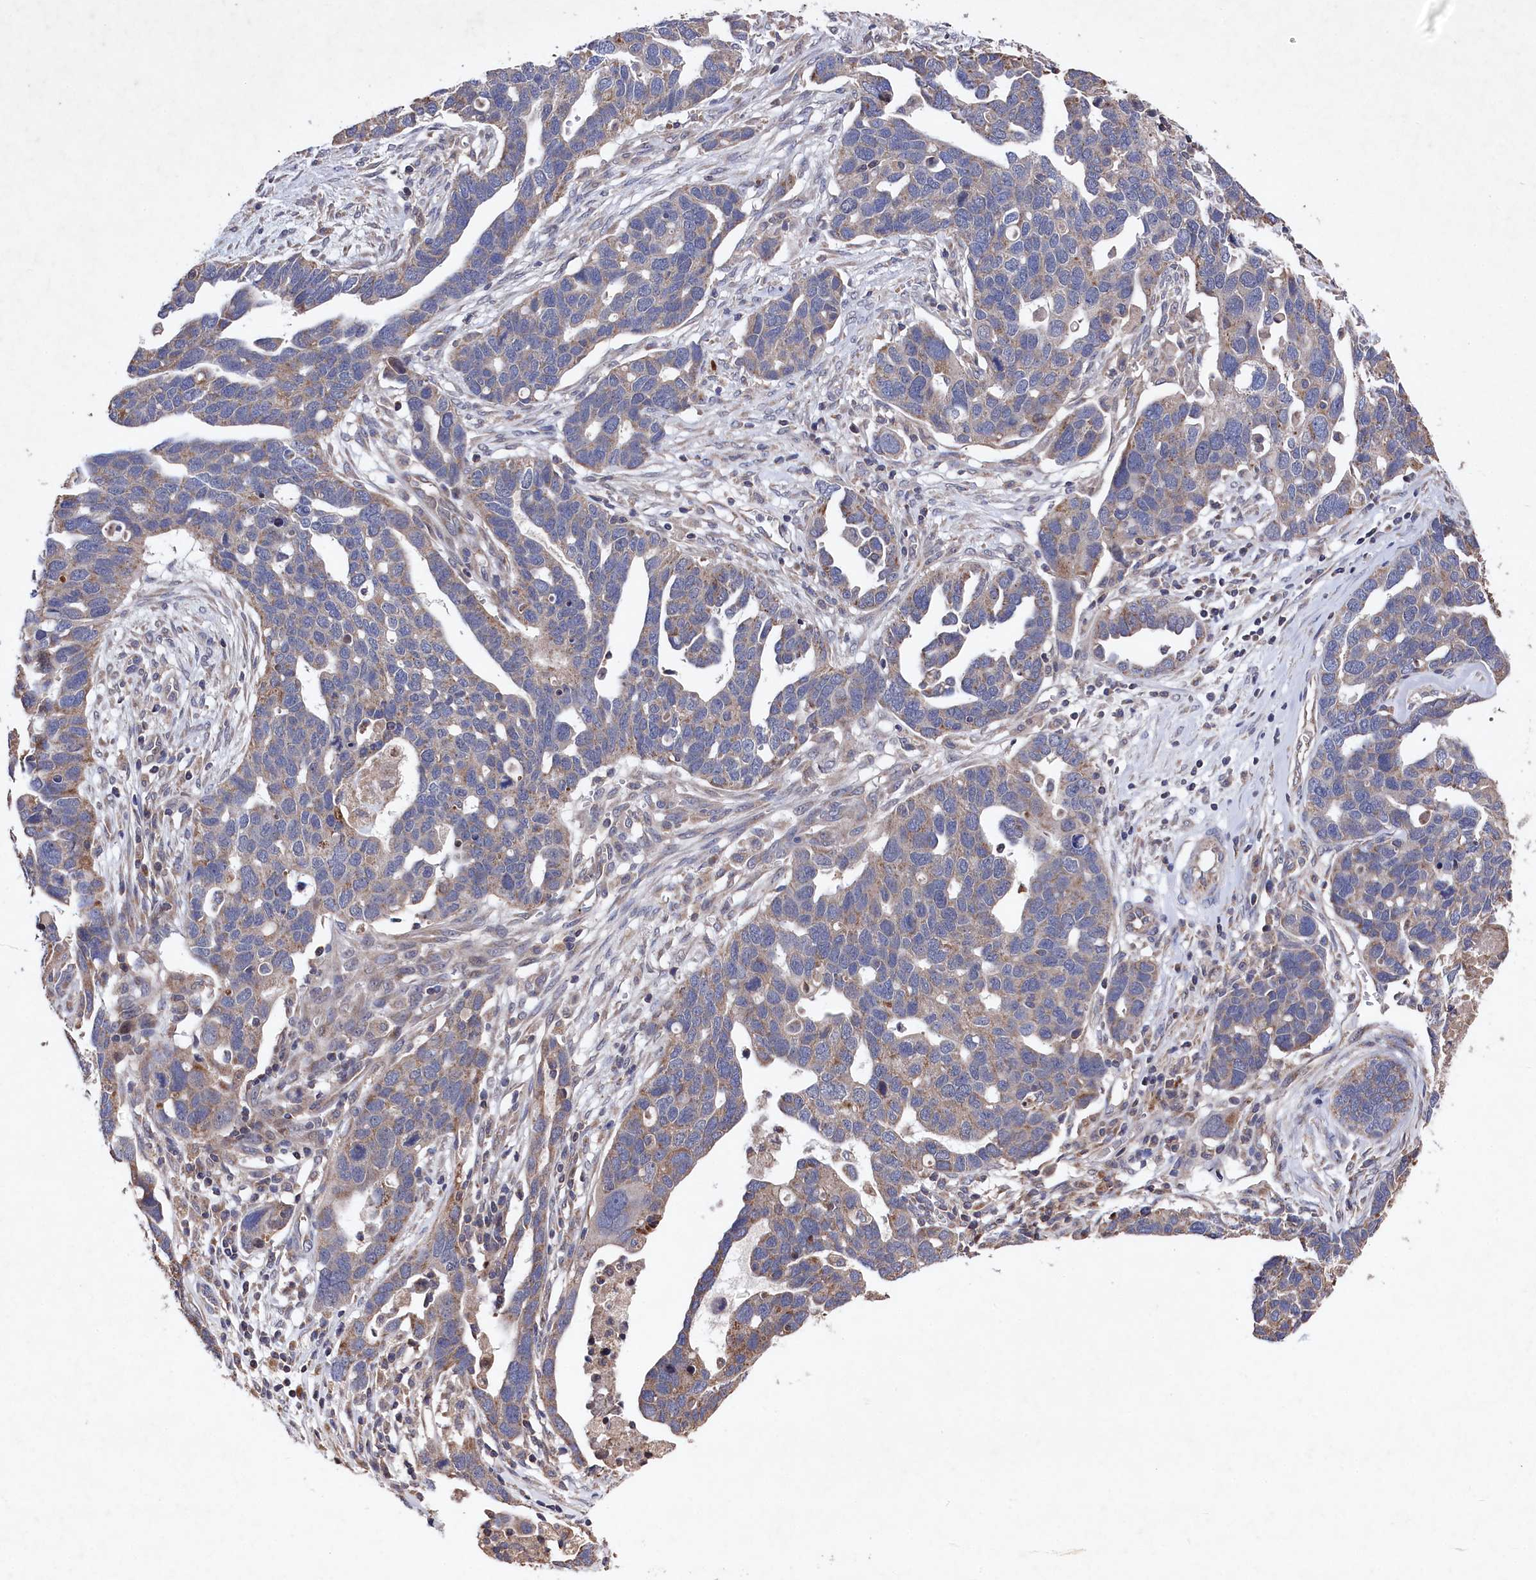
{"staining": {"intensity": "moderate", "quantity": "25%-75%", "location": "cytoplasmic/membranous"}, "tissue": "ovarian cancer", "cell_type": "Tumor cells", "image_type": "cancer", "snomed": [{"axis": "morphology", "description": "Cystadenocarcinoma, serous, NOS"}, {"axis": "topography", "description": "Ovary"}], "caption": "Protein staining displays moderate cytoplasmic/membranous staining in about 25%-75% of tumor cells in ovarian serous cystadenocarcinoma.", "gene": "SUPV3L1", "patient": {"sex": "female", "age": 54}}